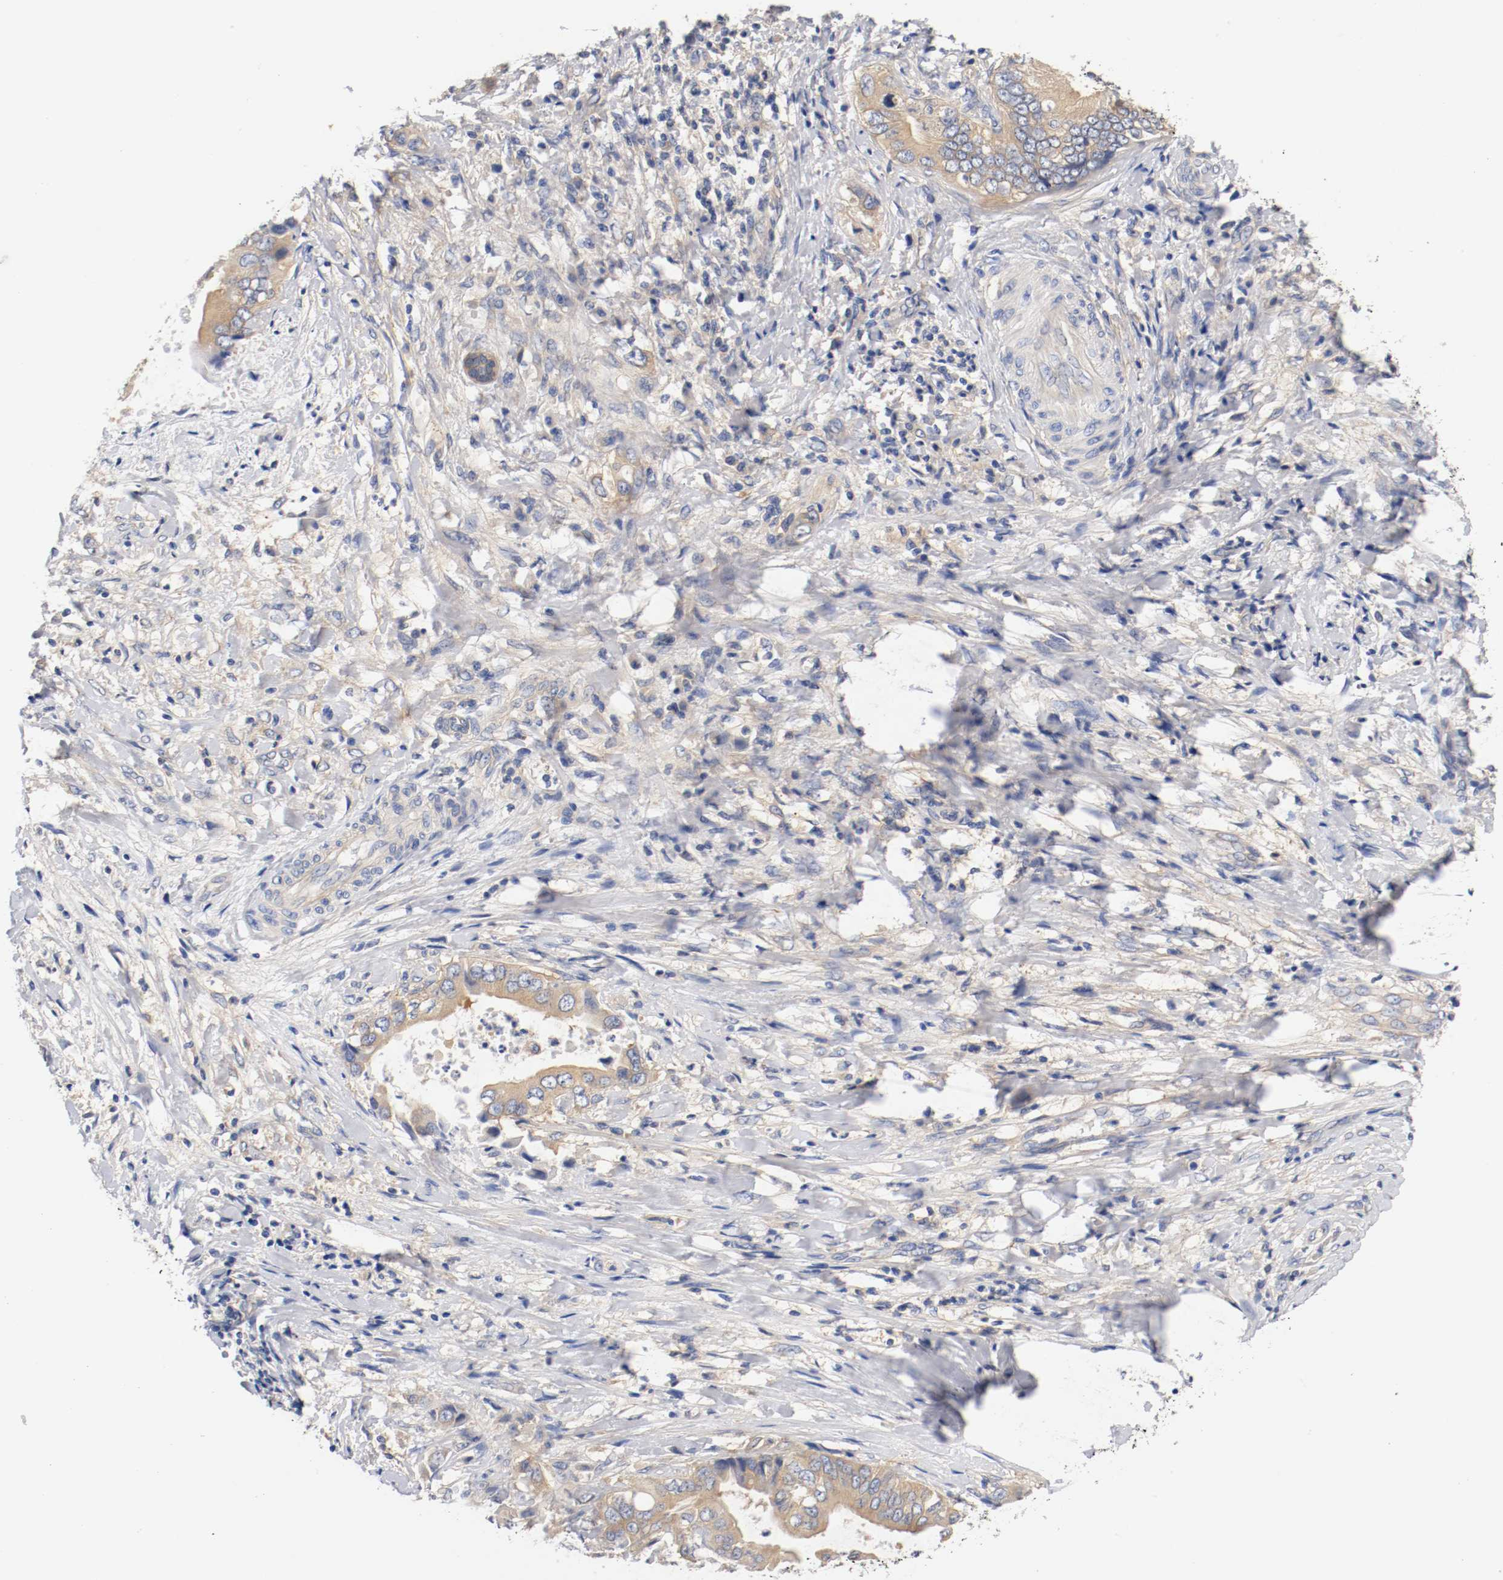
{"staining": {"intensity": "moderate", "quantity": ">75%", "location": "cytoplasmic/membranous"}, "tissue": "liver cancer", "cell_type": "Tumor cells", "image_type": "cancer", "snomed": [{"axis": "morphology", "description": "Cholangiocarcinoma"}, {"axis": "topography", "description": "Liver"}], "caption": "Moderate cytoplasmic/membranous protein positivity is identified in about >75% of tumor cells in liver cholangiocarcinoma.", "gene": "HGS", "patient": {"sex": "male", "age": 58}}